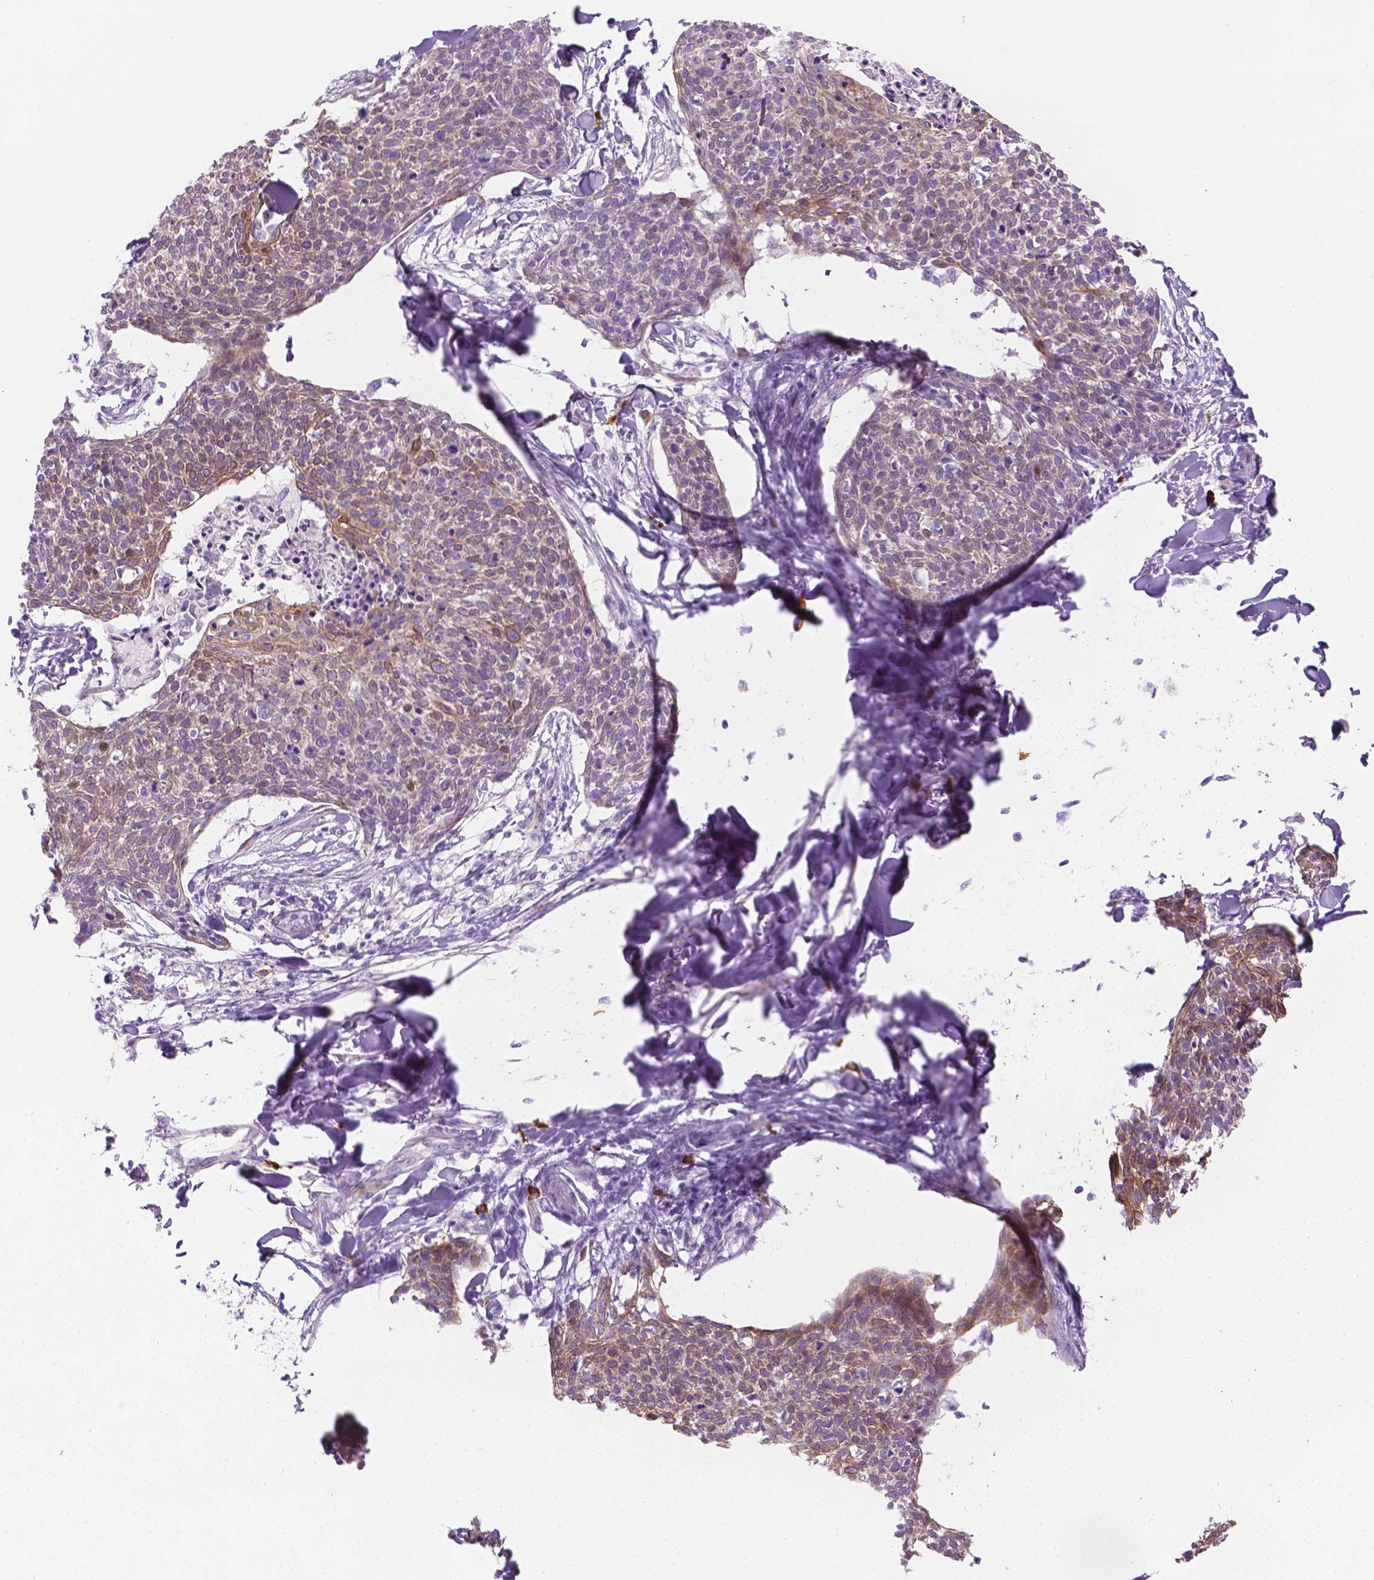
{"staining": {"intensity": "moderate", "quantity": "25%-75%", "location": "cytoplasmic/membranous"}, "tissue": "skin cancer", "cell_type": "Tumor cells", "image_type": "cancer", "snomed": [{"axis": "morphology", "description": "Squamous cell carcinoma, NOS"}, {"axis": "topography", "description": "Skin"}, {"axis": "topography", "description": "Vulva"}], "caption": "Protein staining of skin squamous cell carcinoma tissue displays moderate cytoplasmic/membranous staining in approximately 25%-75% of tumor cells. The protein is shown in brown color, while the nuclei are stained blue.", "gene": "EPPK1", "patient": {"sex": "female", "age": 75}}